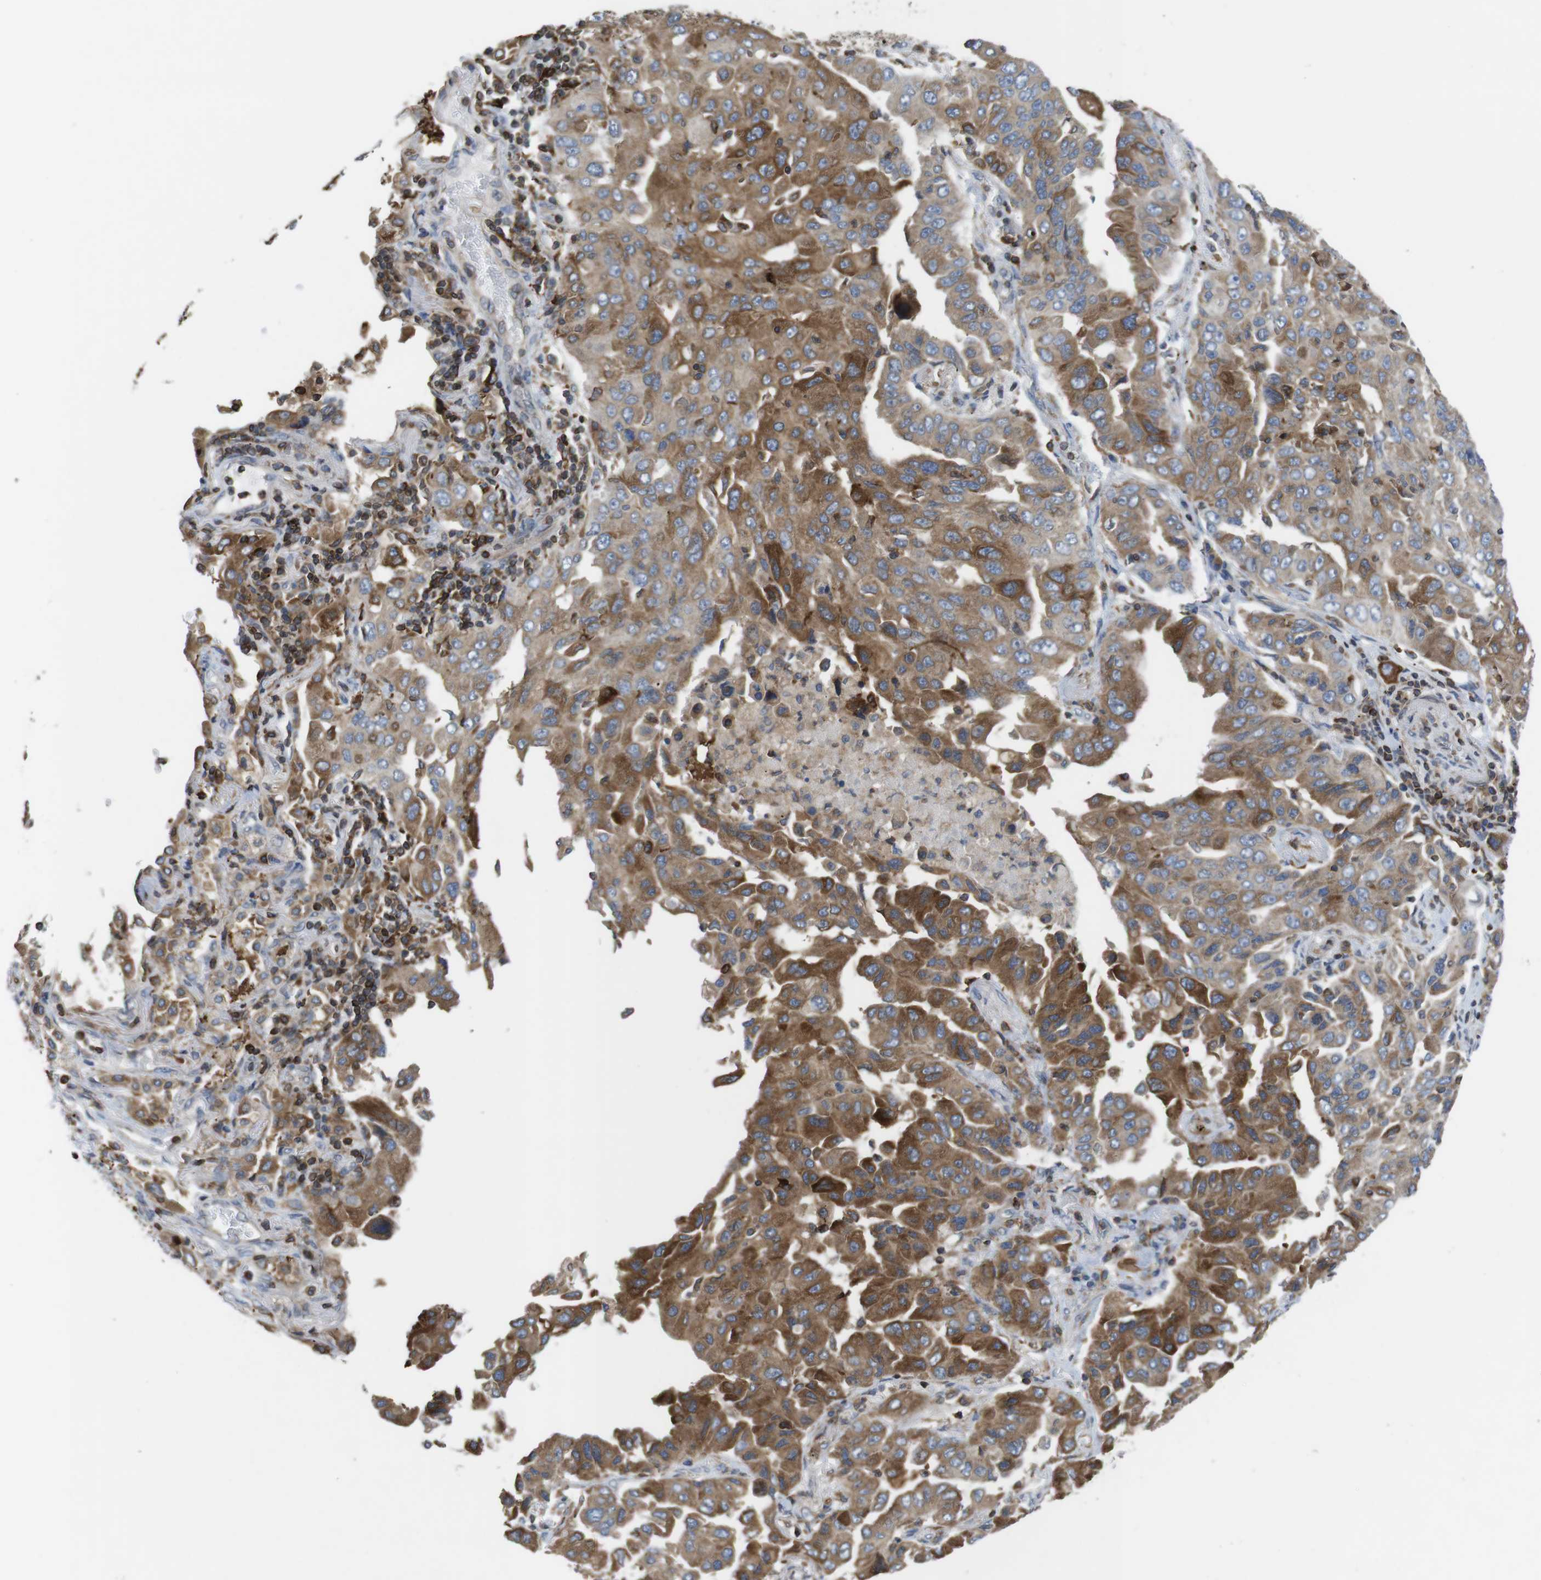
{"staining": {"intensity": "moderate", "quantity": ">75%", "location": "cytoplasmic/membranous"}, "tissue": "lung cancer", "cell_type": "Tumor cells", "image_type": "cancer", "snomed": [{"axis": "morphology", "description": "Adenocarcinoma, NOS"}, {"axis": "topography", "description": "Lung"}], "caption": "Immunohistochemical staining of adenocarcinoma (lung) displays medium levels of moderate cytoplasmic/membranous positivity in about >75% of tumor cells. (brown staining indicates protein expression, while blue staining denotes nuclei).", "gene": "ARL6IP5", "patient": {"sex": "female", "age": 65}}